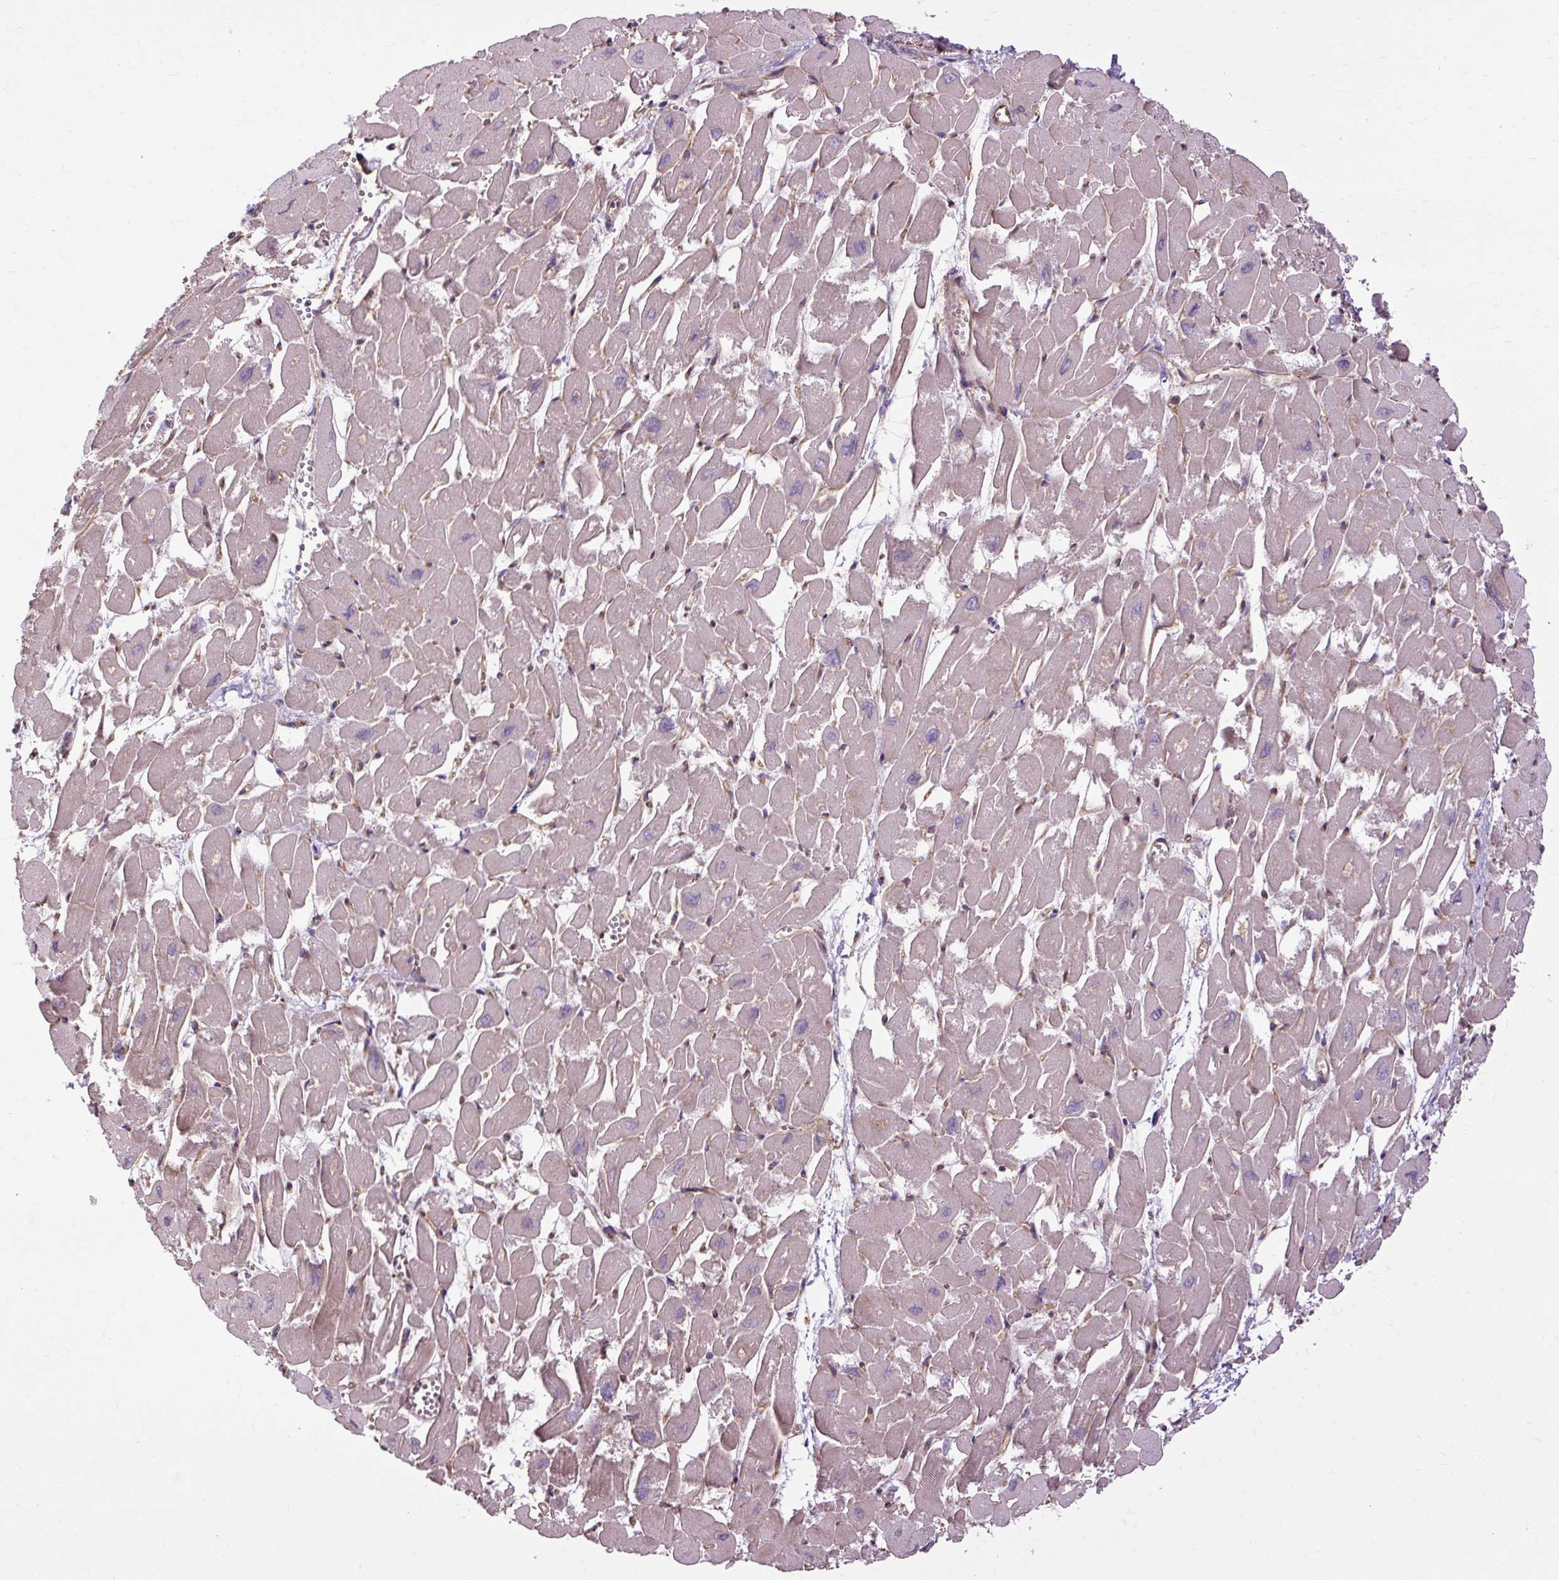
{"staining": {"intensity": "moderate", "quantity": "25%-75%", "location": "cytoplasmic/membranous"}, "tissue": "heart muscle", "cell_type": "Cardiomyocytes", "image_type": "normal", "snomed": [{"axis": "morphology", "description": "Normal tissue, NOS"}, {"axis": "topography", "description": "Heart"}], "caption": "Heart muscle stained with DAB IHC reveals medium levels of moderate cytoplasmic/membranous expression in about 25%-75% of cardiomyocytes. The protein is shown in brown color, while the nuclei are stained blue.", "gene": "CCDC93", "patient": {"sex": "male", "age": 54}}